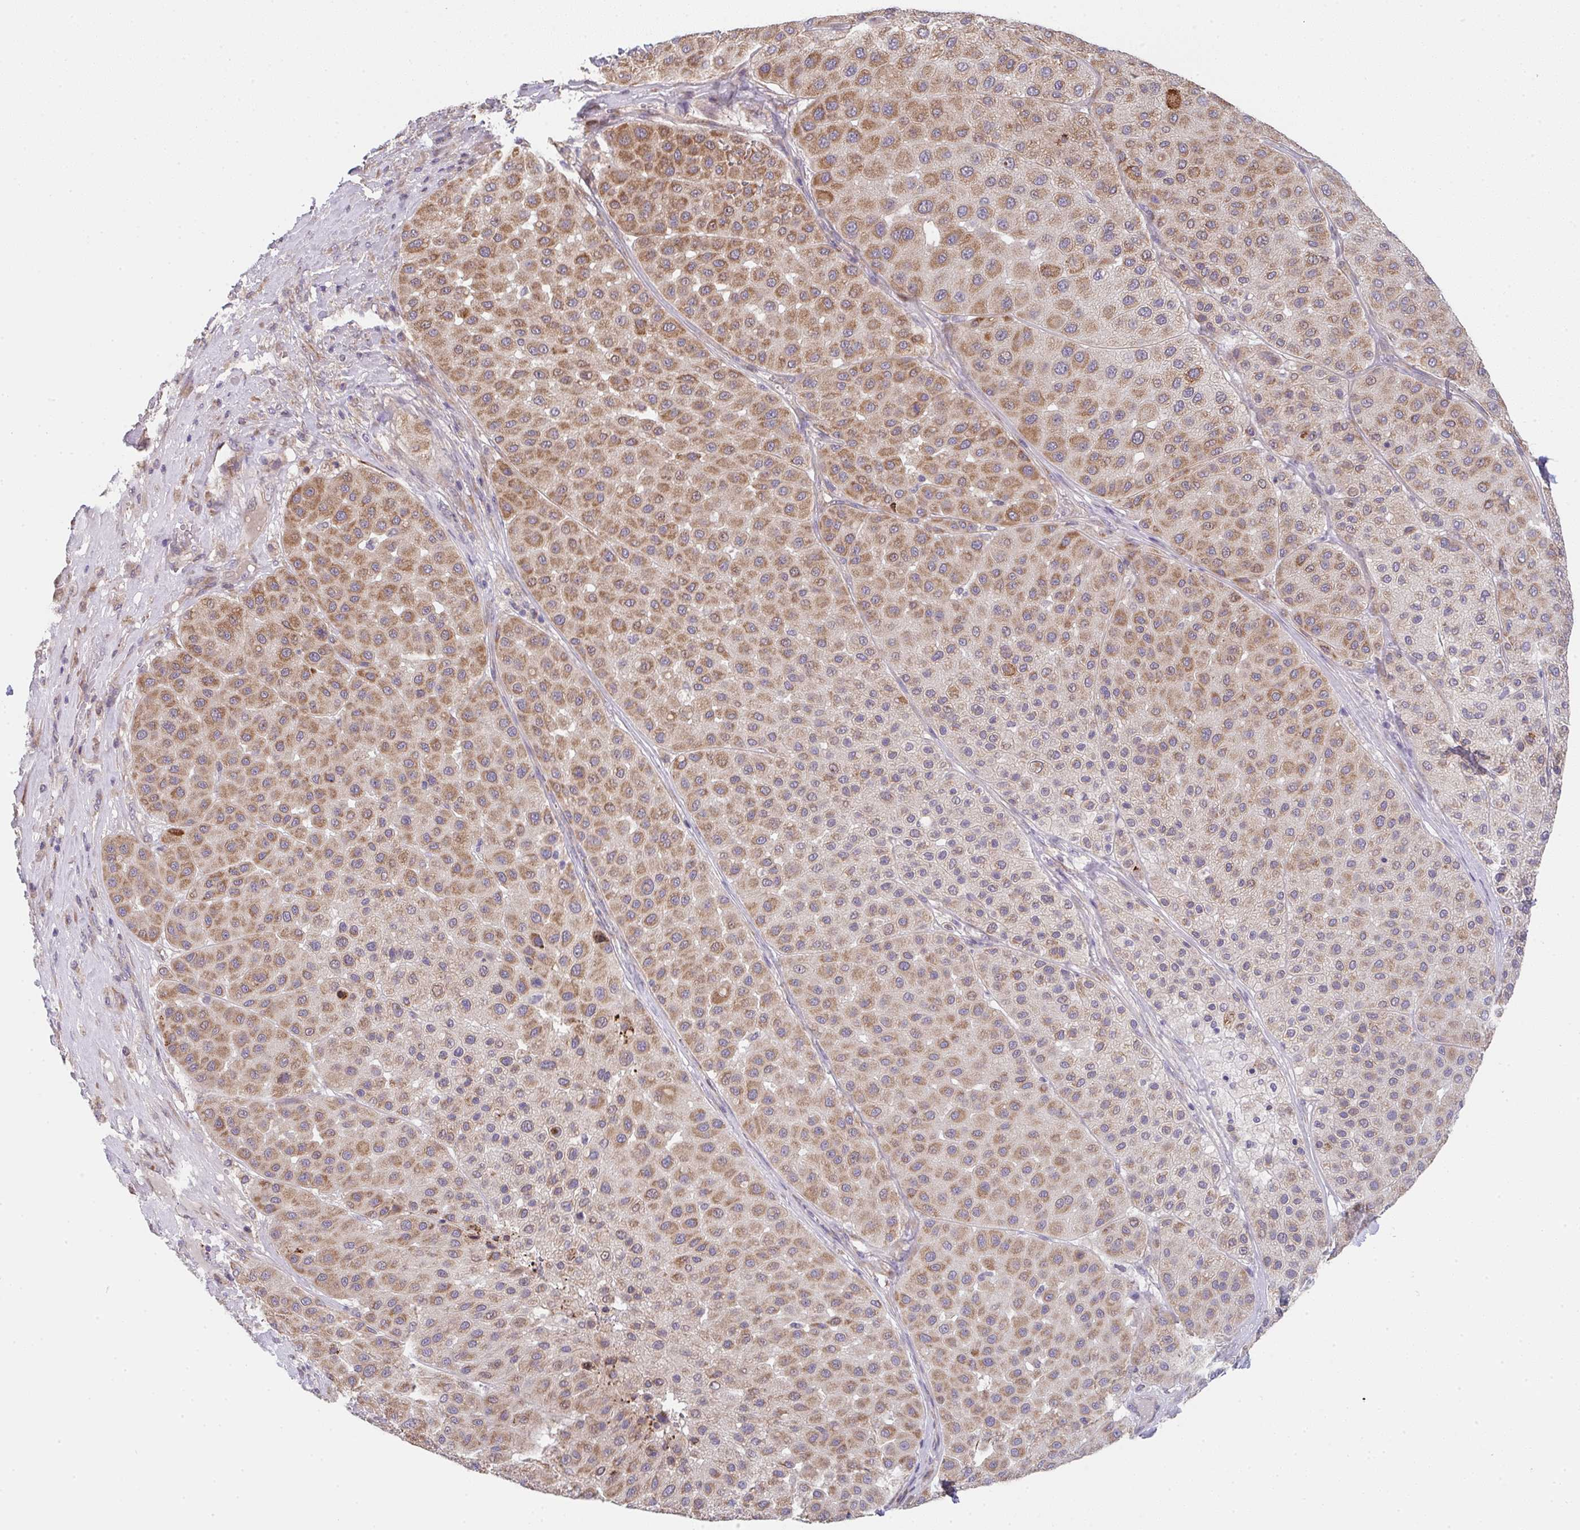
{"staining": {"intensity": "moderate", "quantity": ">75%", "location": "cytoplasmic/membranous"}, "tissue": "melanoma", "cell_type": "Tumor cells", "image_type": "cancer", "snomed": [{"axis": "morphology", "description": "Malignant melanoma, Metastatic site"}, {"axis": "topography", "description": "Smooth muscle"}], "caption": "High-power microscopy captured an immunohistochemistry (IHC) histopathology image of melanoma, revealing moderate cytoplasmic/membranous staining in about >75% of tumor cells.", "gene": "TSPAN31", "patient": {"sex": "male", "age": 41}}